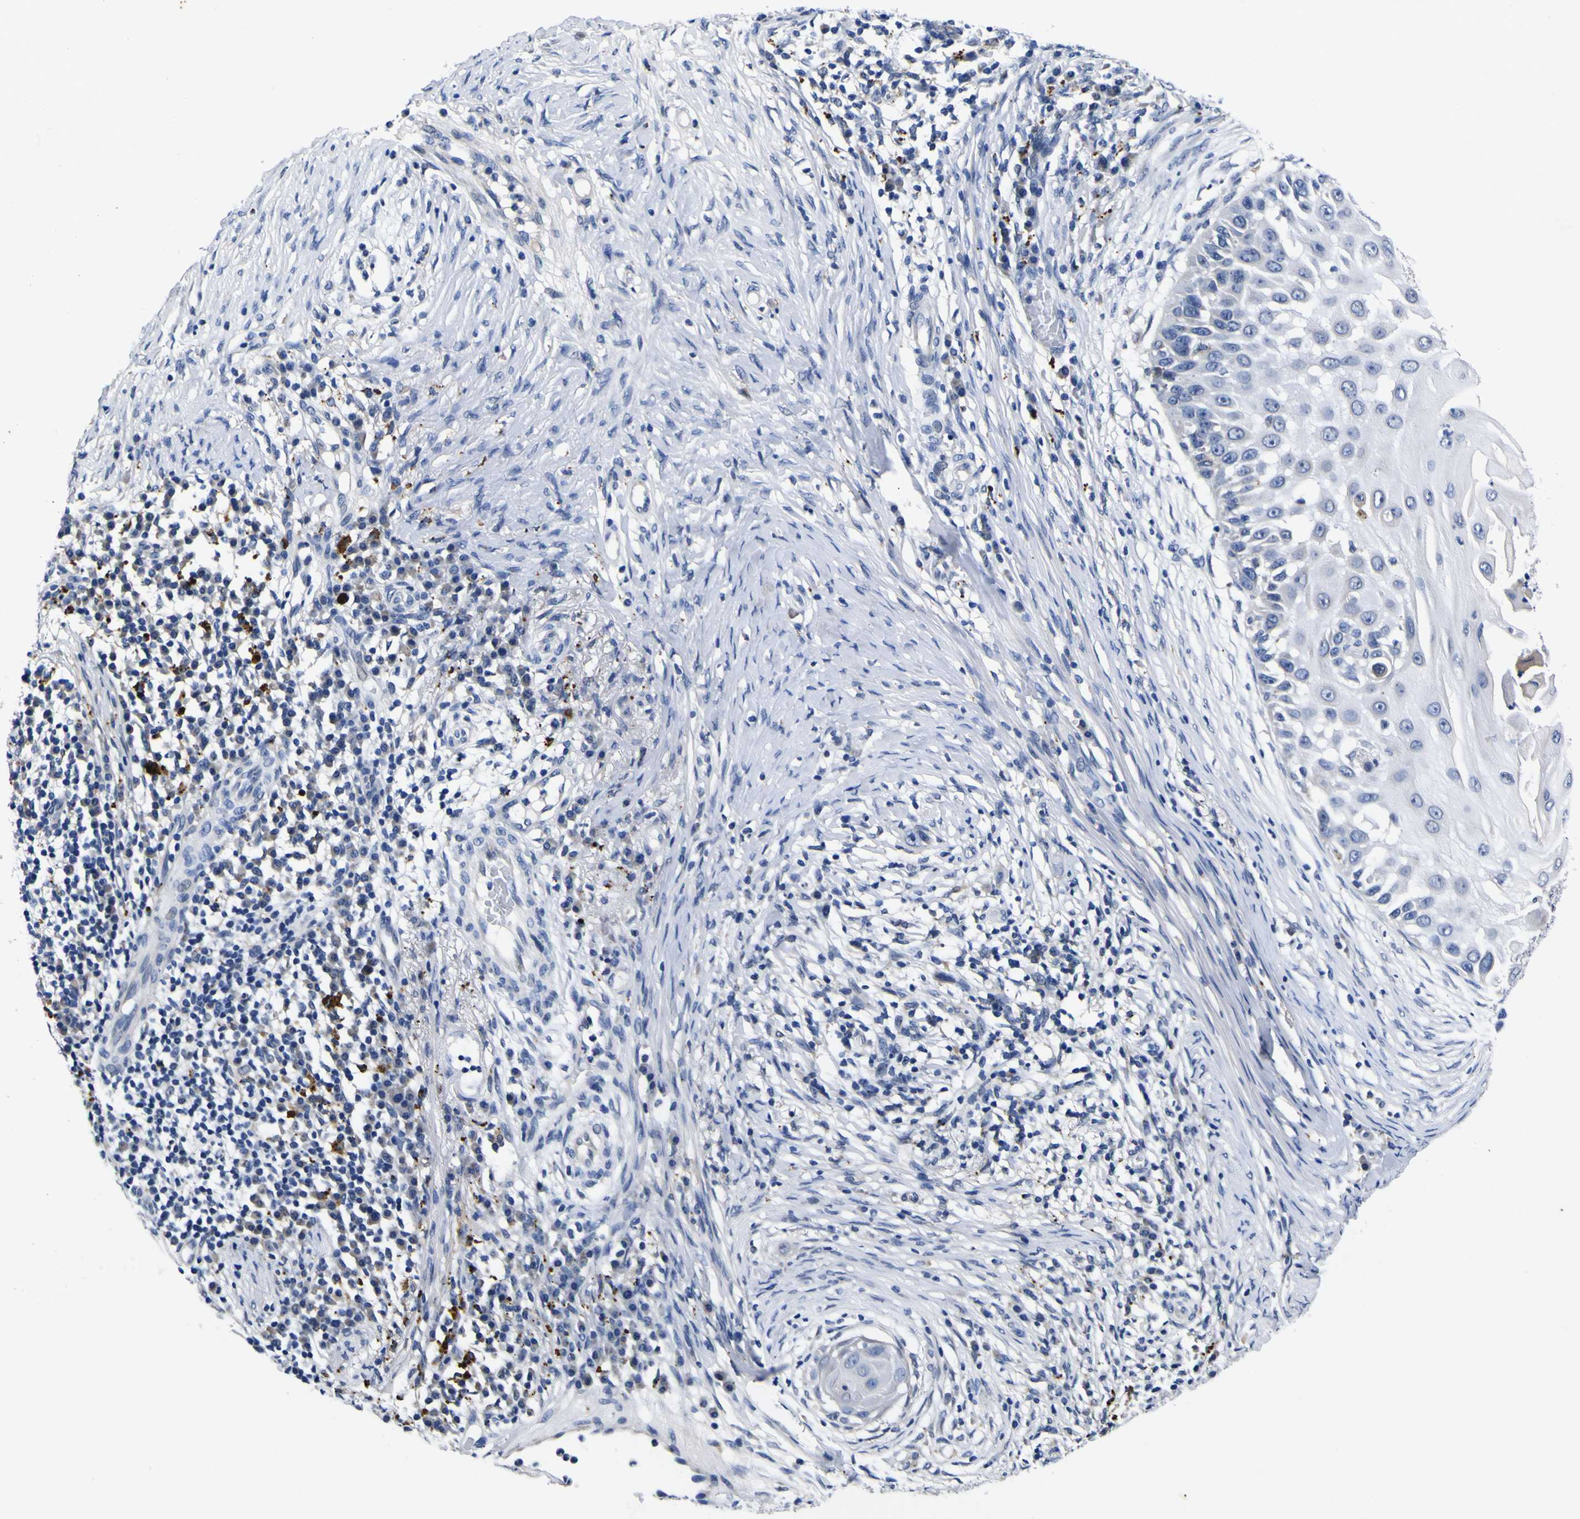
{"staining": {"intensity": "negative", "quantity": "none", "location": "none"}, "tissue": "skin cancer", "cell_type": "Tumor cells", "image_type": "cancer", "snomed": [{"axis": "morphology", "description": "Squamous cell carcinoma, NOS"}, {"axis": "topography", "description": "Skin"}], "caption": "This is an IHC photomicrograph of skin cancer. There is no expression in tumor cells.", "gene": "IGFLR1", "patient": {"sex": "female", "age": 44}}